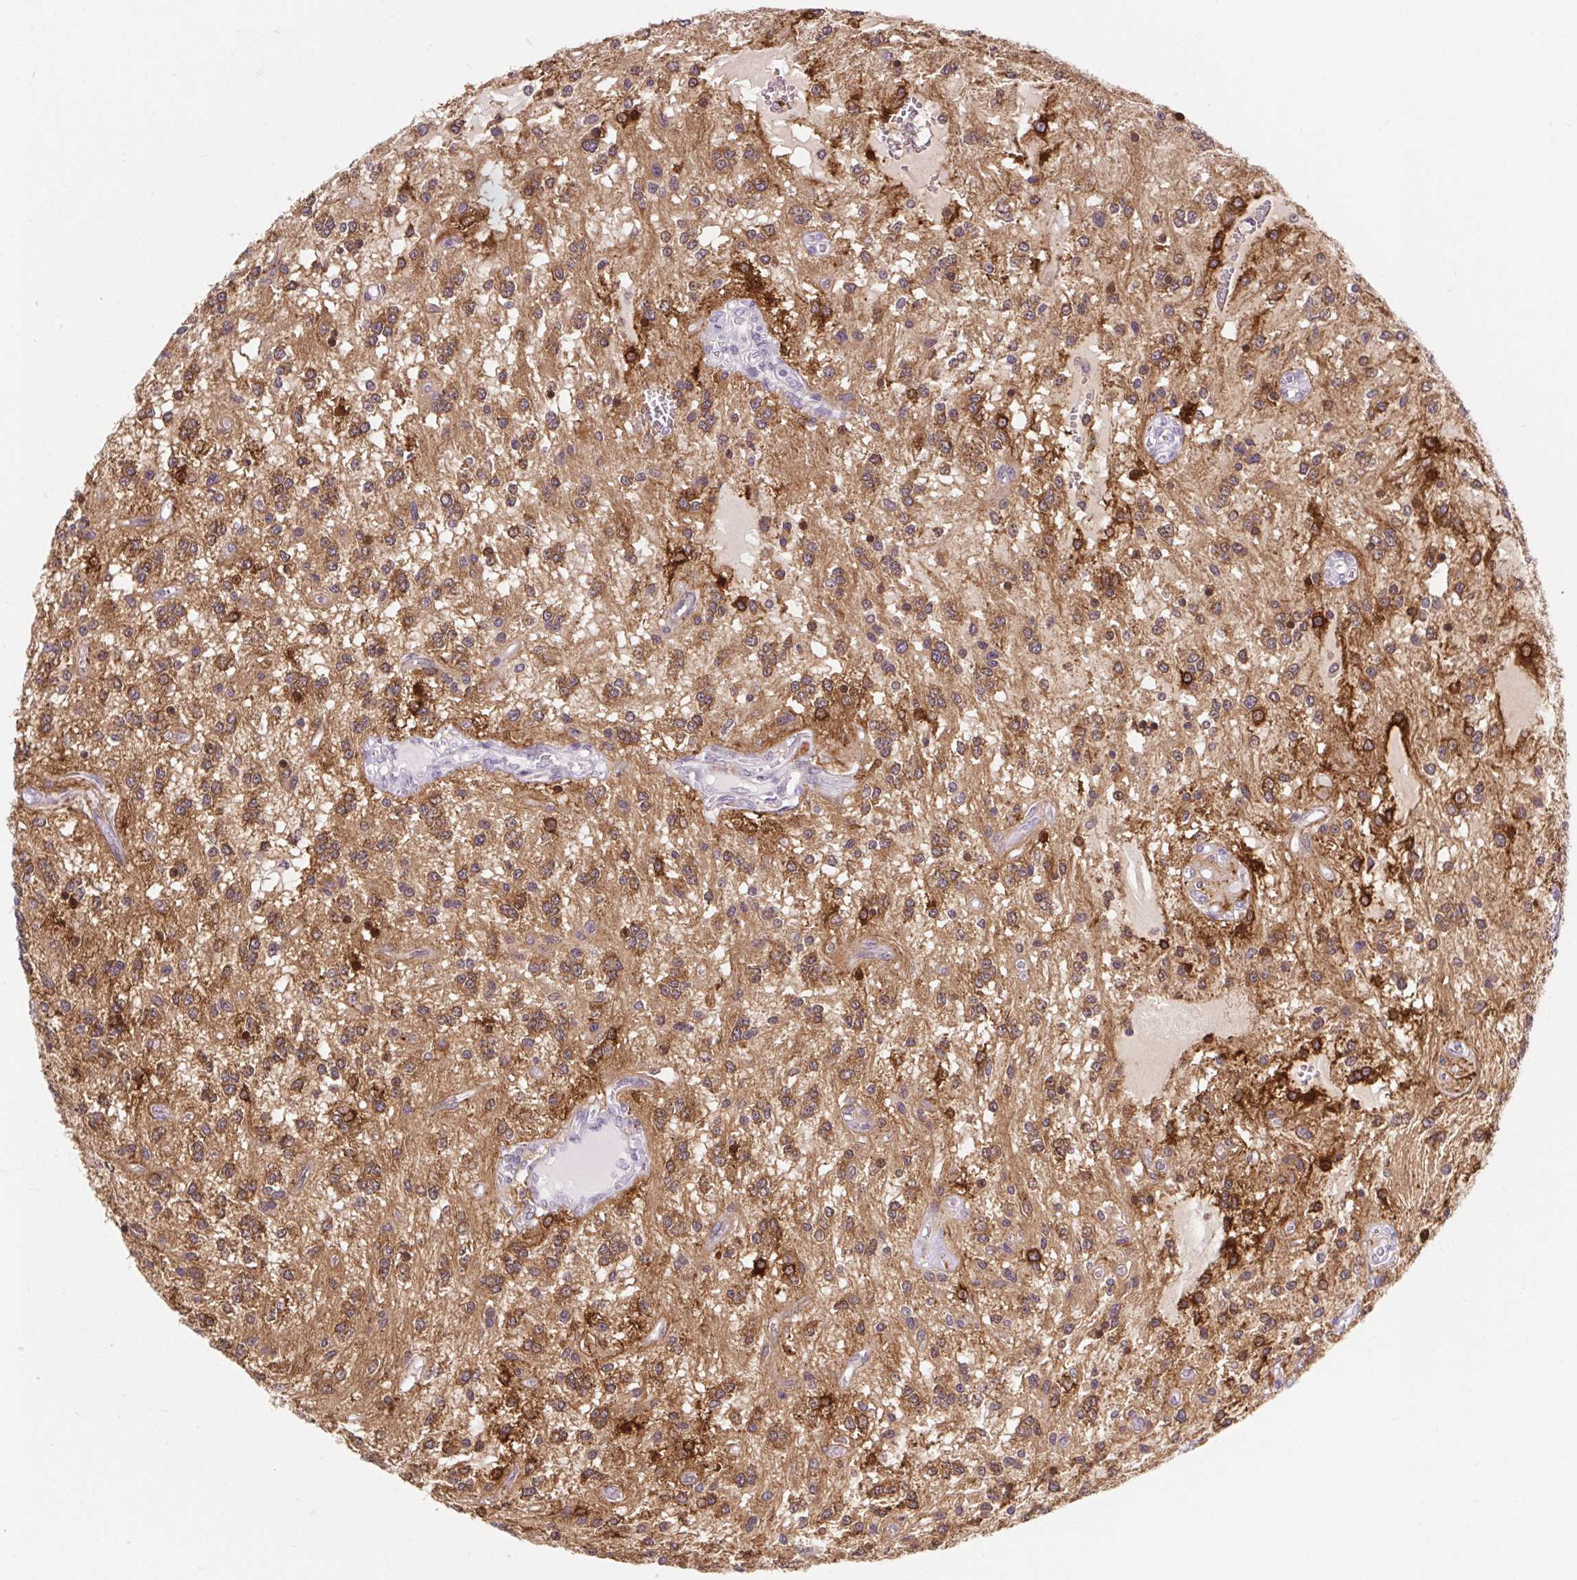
{"staining": {"intensity": "moderate", "quantity": ">75%", "location": "cytoplasmic/membranous"}, "tissue": "glioma", "cell_type": "Tumor cells", "image_type": "cancer", "snomed": [{"axis": "morphology", "description": "Glioma, malignant, Low grade"}, {"axis": "topography", "description": "Cerebellum"}], "caption": "A photomicrograph showing moderate cytoplasmic/membranous staining in approximately >75% of tumor cells in malignant glioma (low-grade), as visualized by brown immunohistochemical staining.", "gene": "BCAS1", "patient": {"sex": "female", "age": 14}}